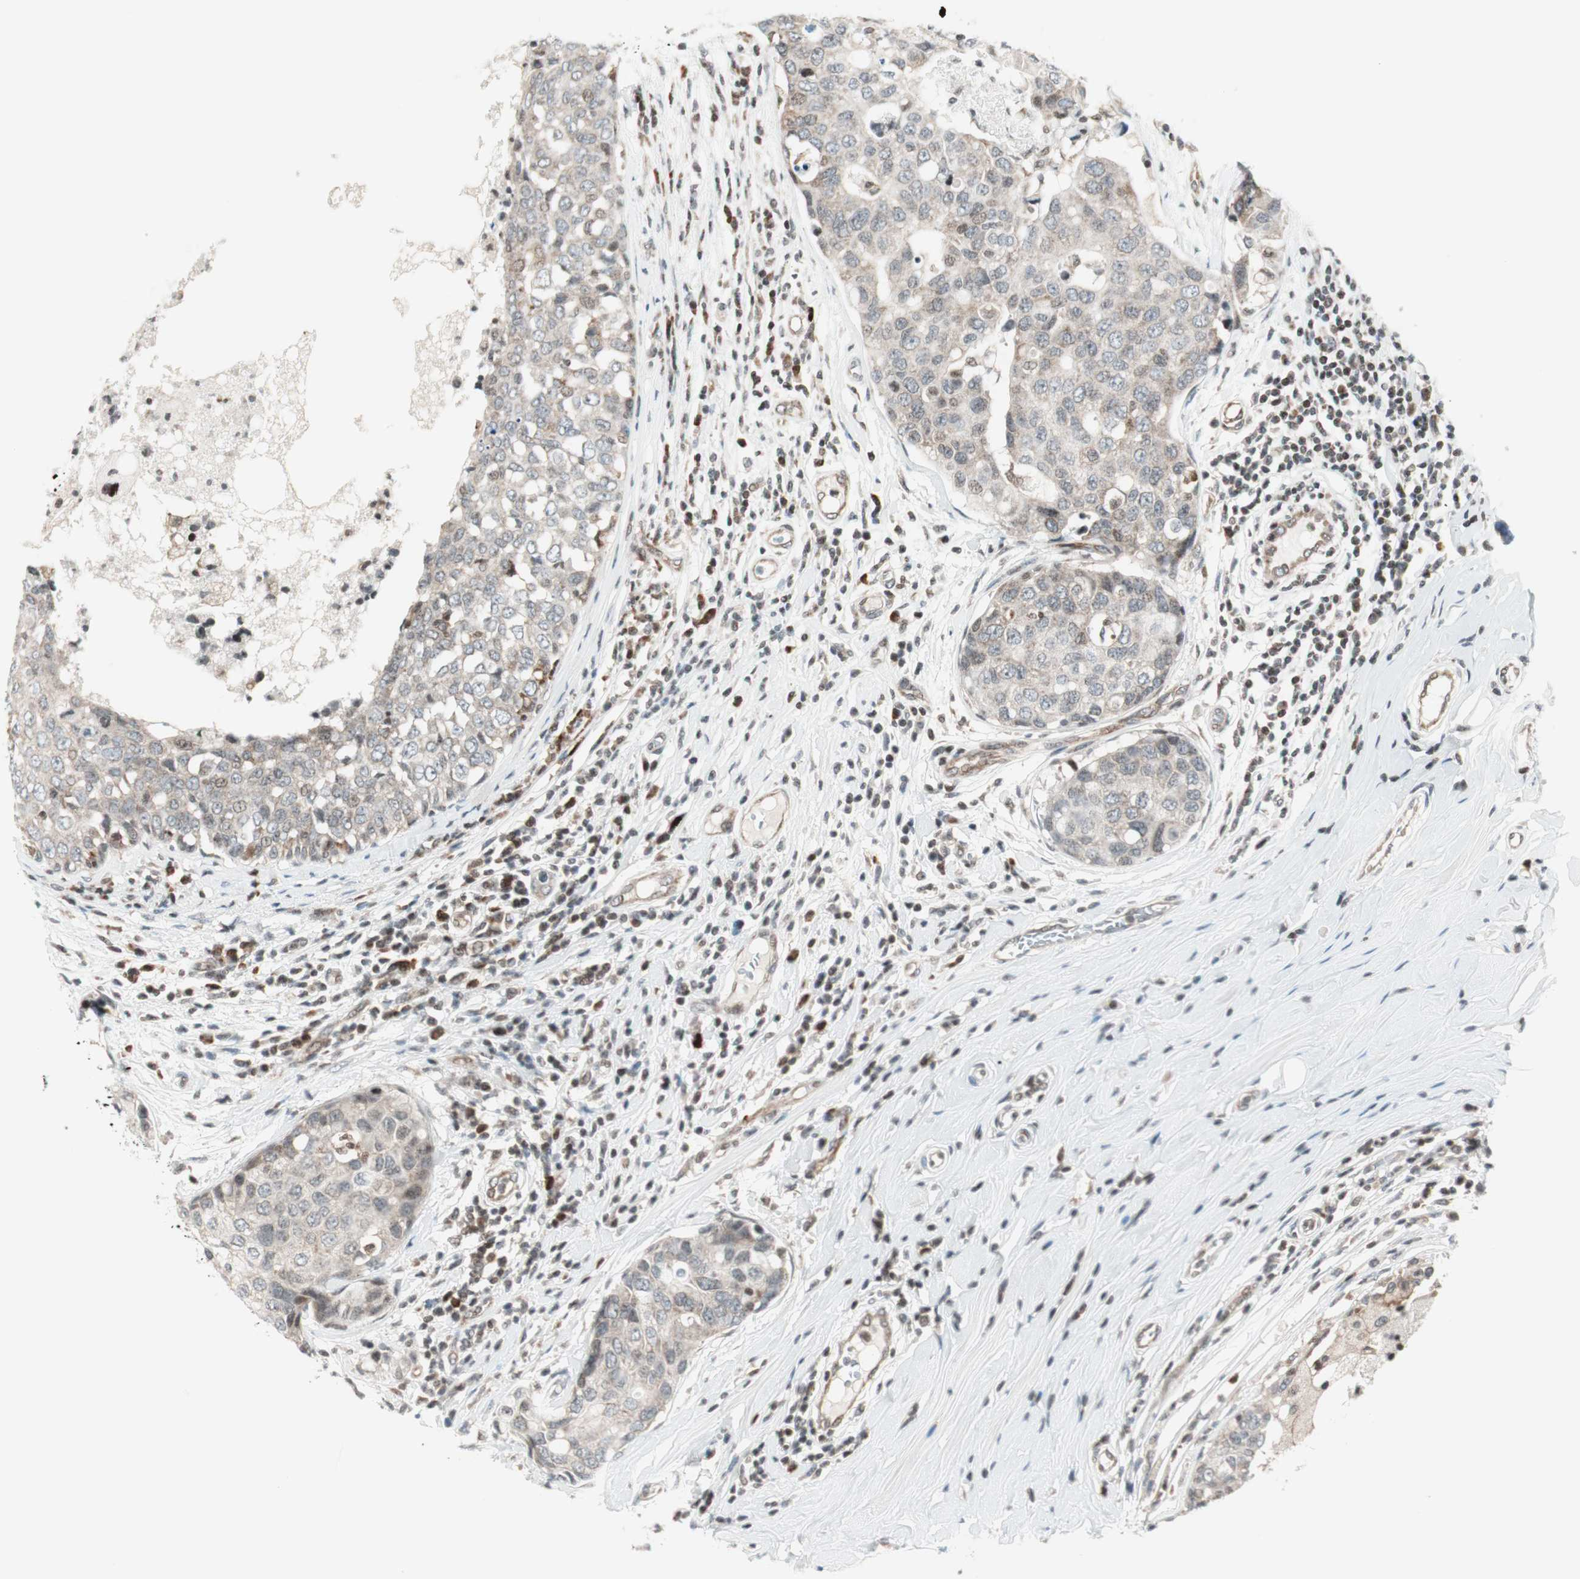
{"staining": {"intensity": "negative", "quantity": "none", "location": "none"}, "tissue": "breast cancer", "cell_type": "Tumor cells", "image_type": "cancer", "snomed": [{"axis": "morphology", "description": "Duct carcinoma"}, {"axis": "topography", "description": "Breast"}], "caption": "Tumor cells show no significant protein staining in breast intraductal carcinoma.", "gene": "TPT1", "patient": {"sex": "female", "age": 27}}